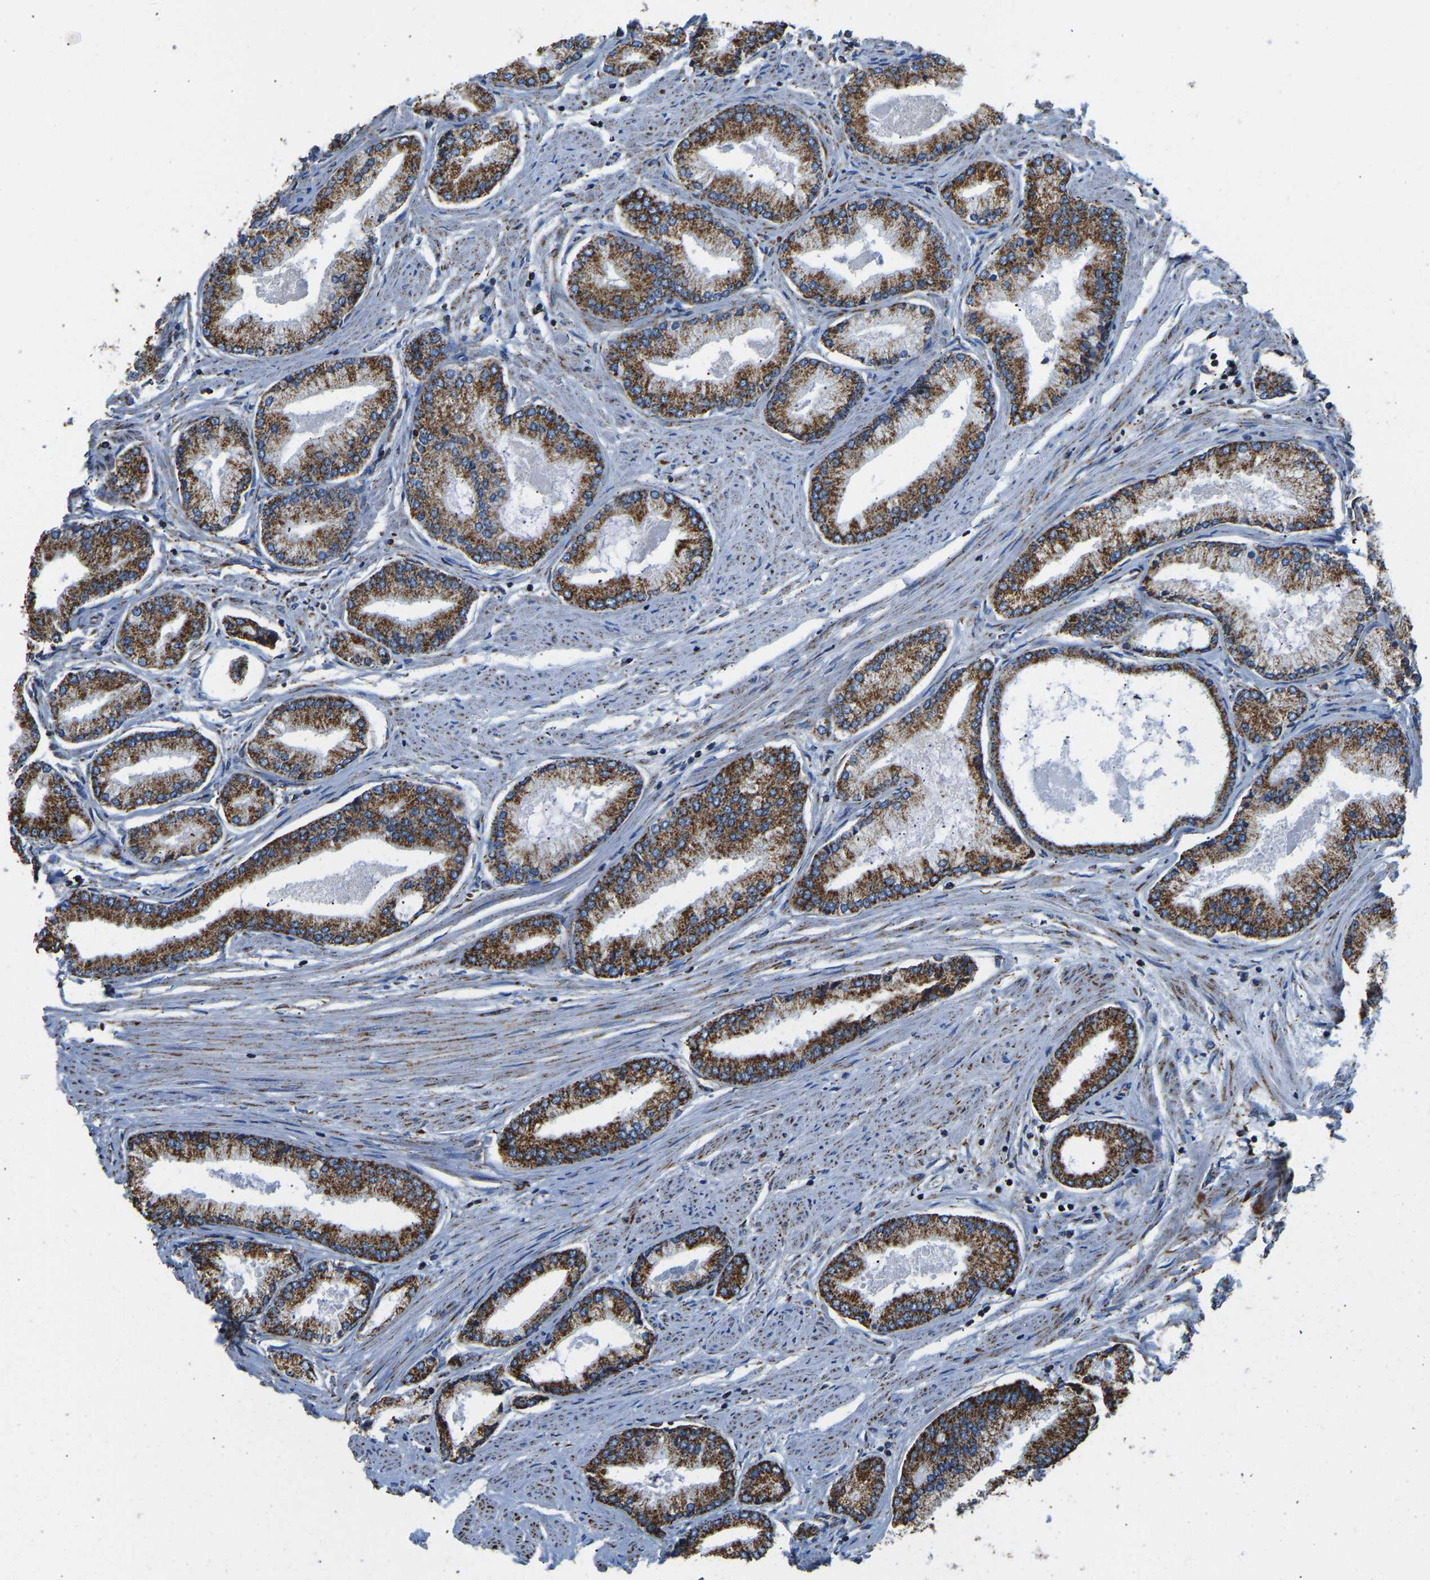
{"staining": {"intensity": "strong", "quantity": ">75%", "location": "cytoplasmic/membranous"}, "tissue": "prostate cancer", "cell_type": "Tumor cells", "image_type": "cancer", "snomed": [{"axis": "morphology", "description": "Adenocarcinoma, High grade"}, {"axis": "topography", "description": "Prostate"}], "caption": "Tumor cells show high levels of strong cytoplasmic/membranous staining in approximately >75% of cells in human adenocarcinoma (high-grade) (prostate).", "gene": "IRX6", "patient": {"sex": "male", "age": 61}}